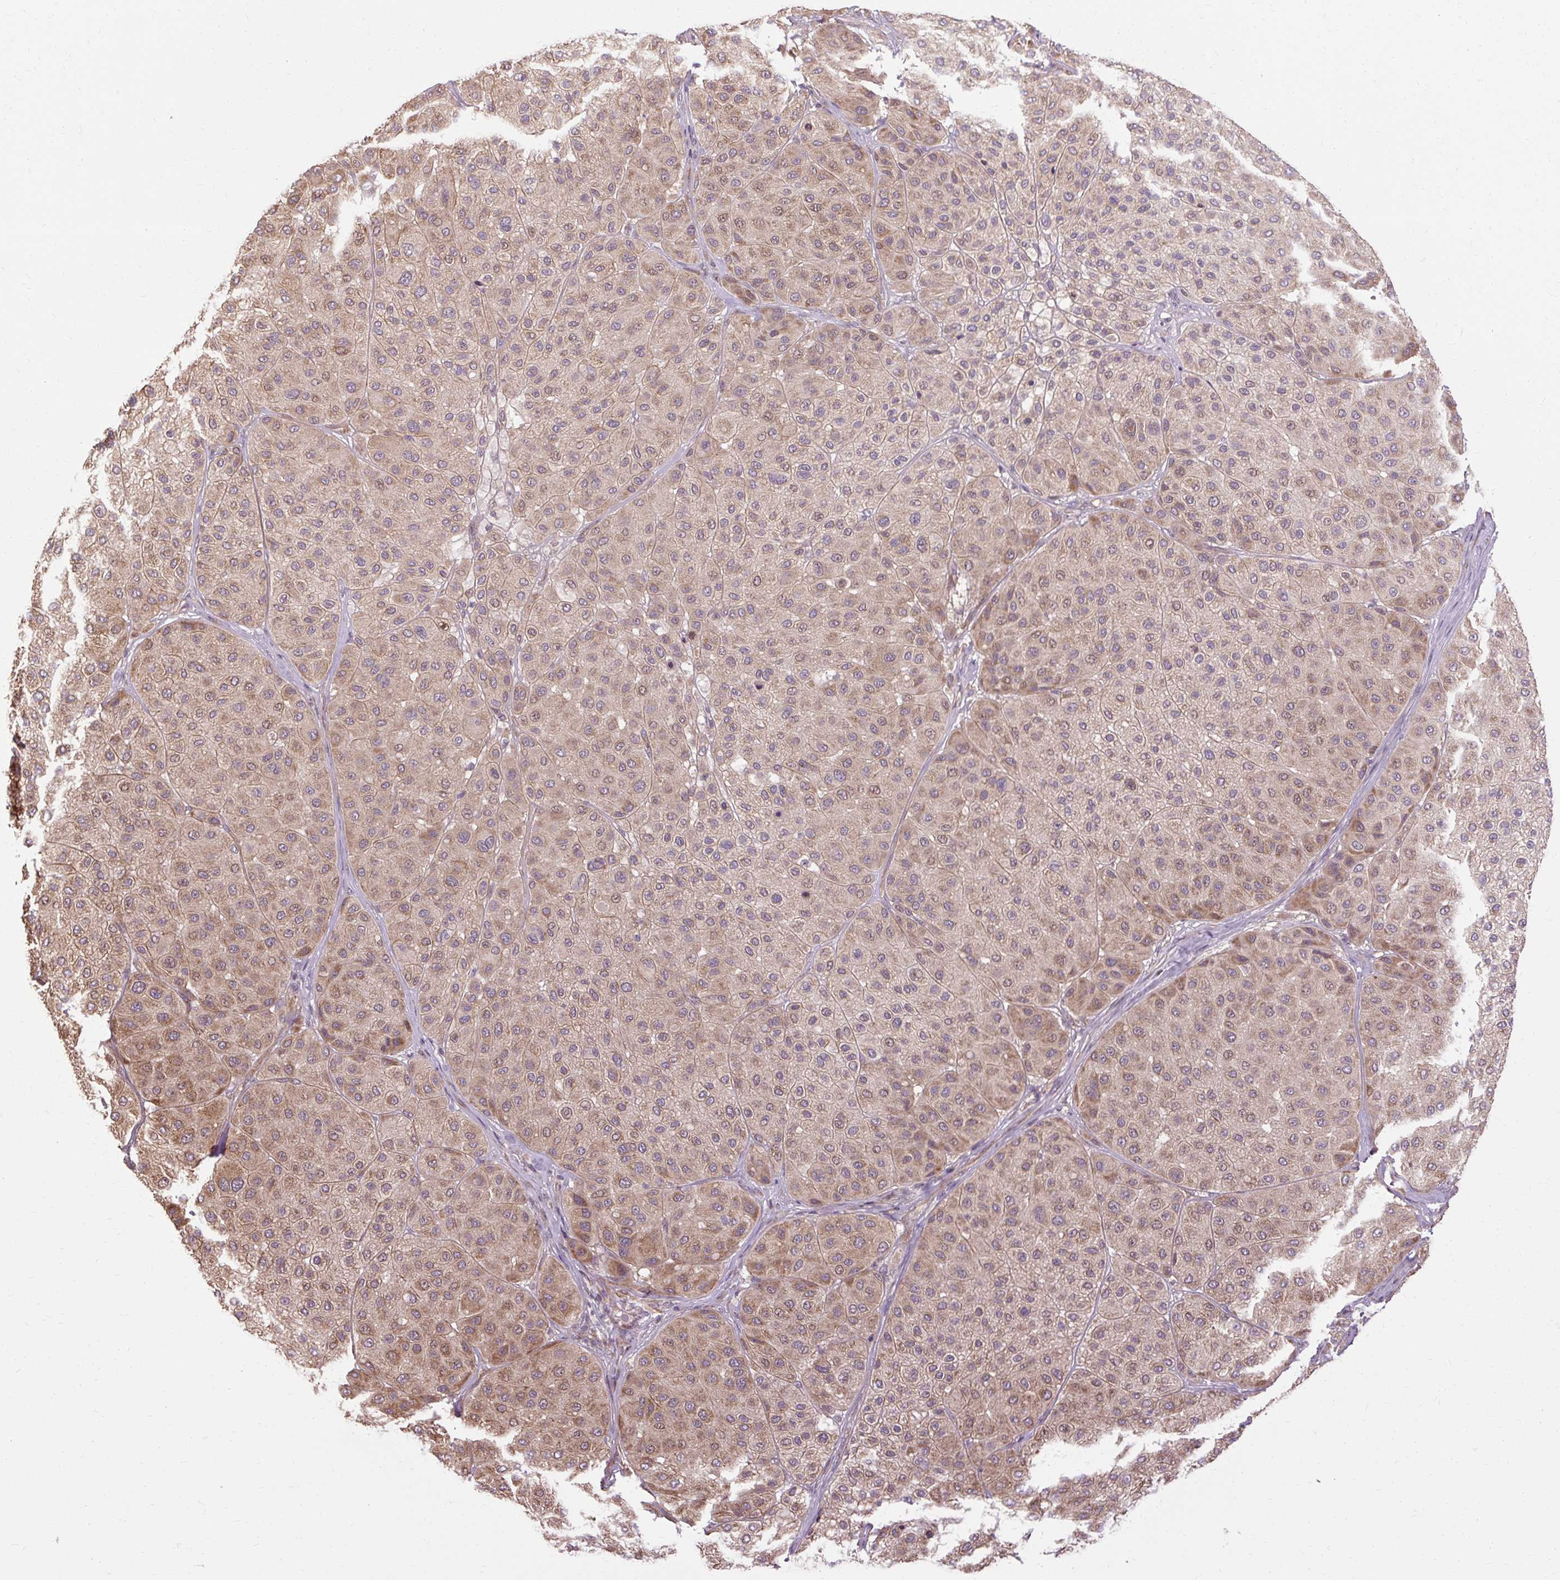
{"staining": {"intensity": "moderate", "quantity": ">75%", "location": "cytoplasmic/membranous"}, "tissue": "melanoma", "cell_type": "Tumor cells", "image_type": "cancer", "snomed": [{"axis": "morphology", "description": "Malignant melanoma, Metastatic site"}, {"axis": "topography", "description": "Smooth muscle"}], "caption": "Protein staining of malignant melanoma (metastatic site) tissue shows moderate cytoplasmic/membranous staining in about >75% of tumor cells.", "gene": "FLRT1", "patient": {"sex": "male", "age": 41}}